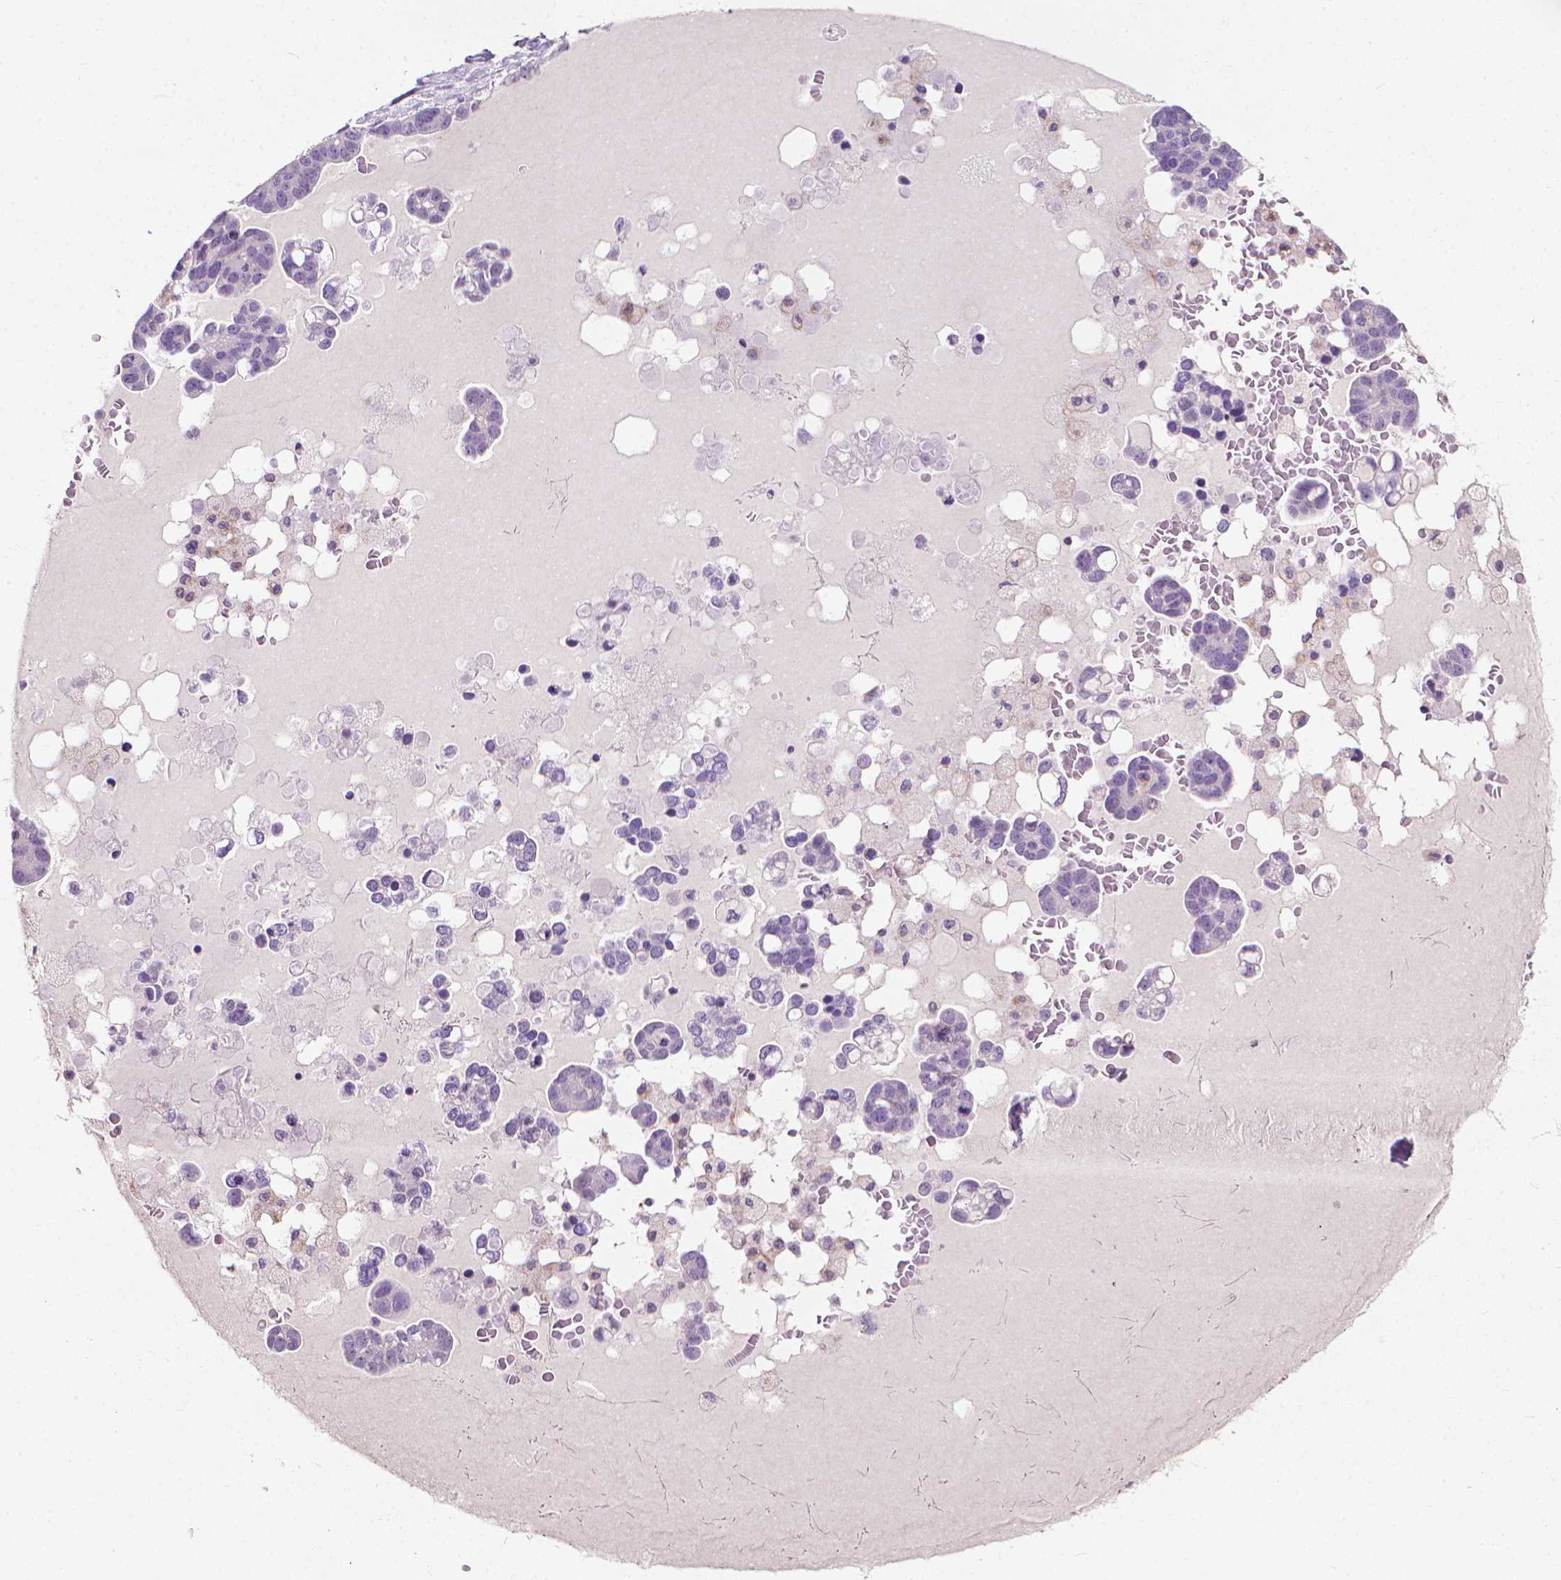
{"staining": {"intensity": "negative", "quantity": "none", "location": "none"}, "tissue": "ovarian cancer", "cell_type": "Tumor cells", "image_type": "cancer", "snomed": [{"axis": "morphology", "description": "Cystadenocarcinoma, serous, NOS"}, {"axis": "topography", "description": "Ovary"}], "caption": "The immunohistochemistry (IHC) image has no significant expression in tumor cells of ovarian serous cystadenocarcinoma tissue. (Brightfield microscopy of DAB (3,3'-diaminobenzidine) immunohistochemistry at high magnification).", "gene": "KRT73", "patient": {"sex": "female", "age": 54}}